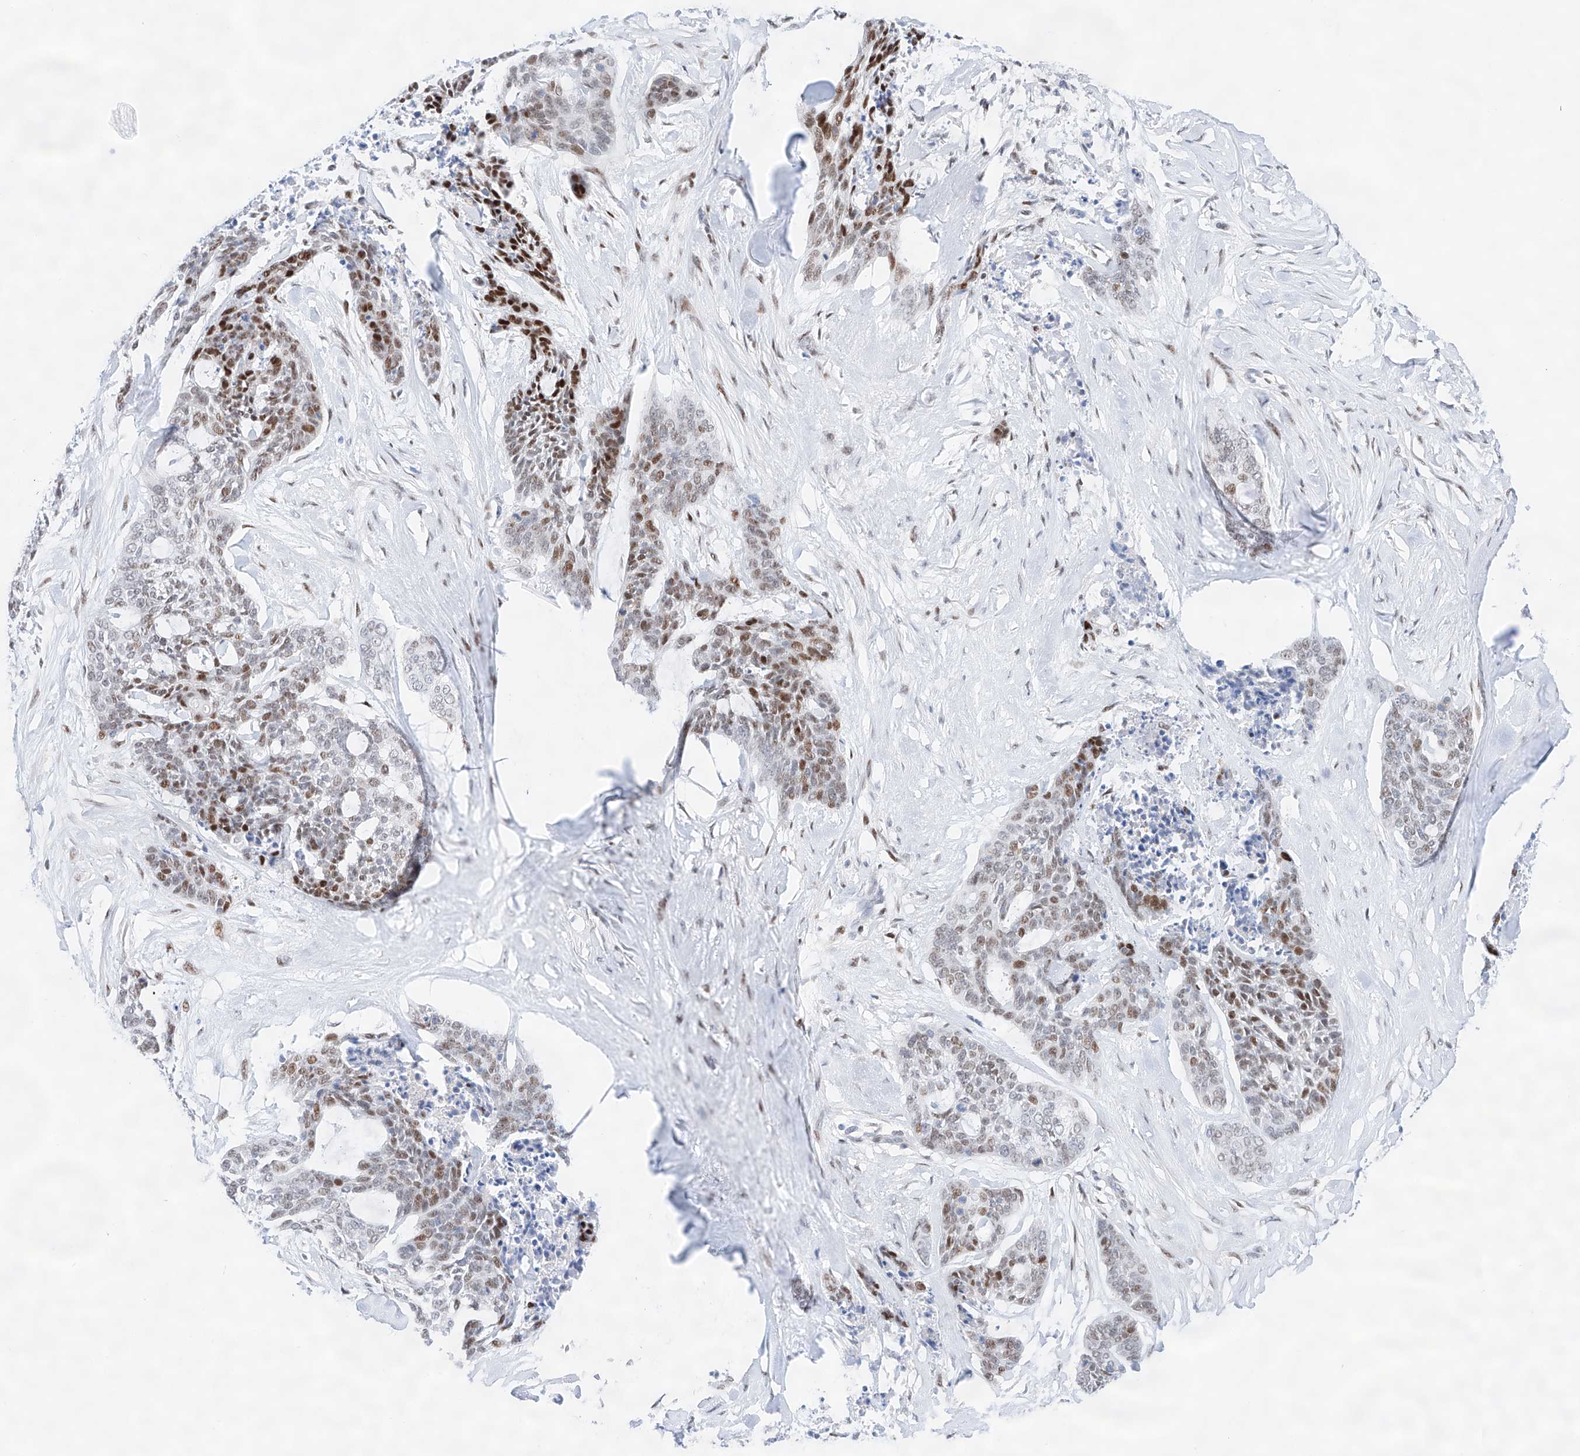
{"staining": {"intensity": "strong", "quantity": "<25%", "location": "nuclear"}, "tissue": "skin cancer", "cell_type": "Tumor cells", "image_type": "cancer", "snomed": [{"axis": "morphology", "description": "Basal cell carcinoma"}, {"axis": "topography", "description": "Skin"}], "caption": "This is an image of immunohistochemistry staining of skin cancer, which shows strong expression in the nuclear of tumor cells.", "gene": "NT5C3B", "patient": {"sex": "female", "age": 64}}